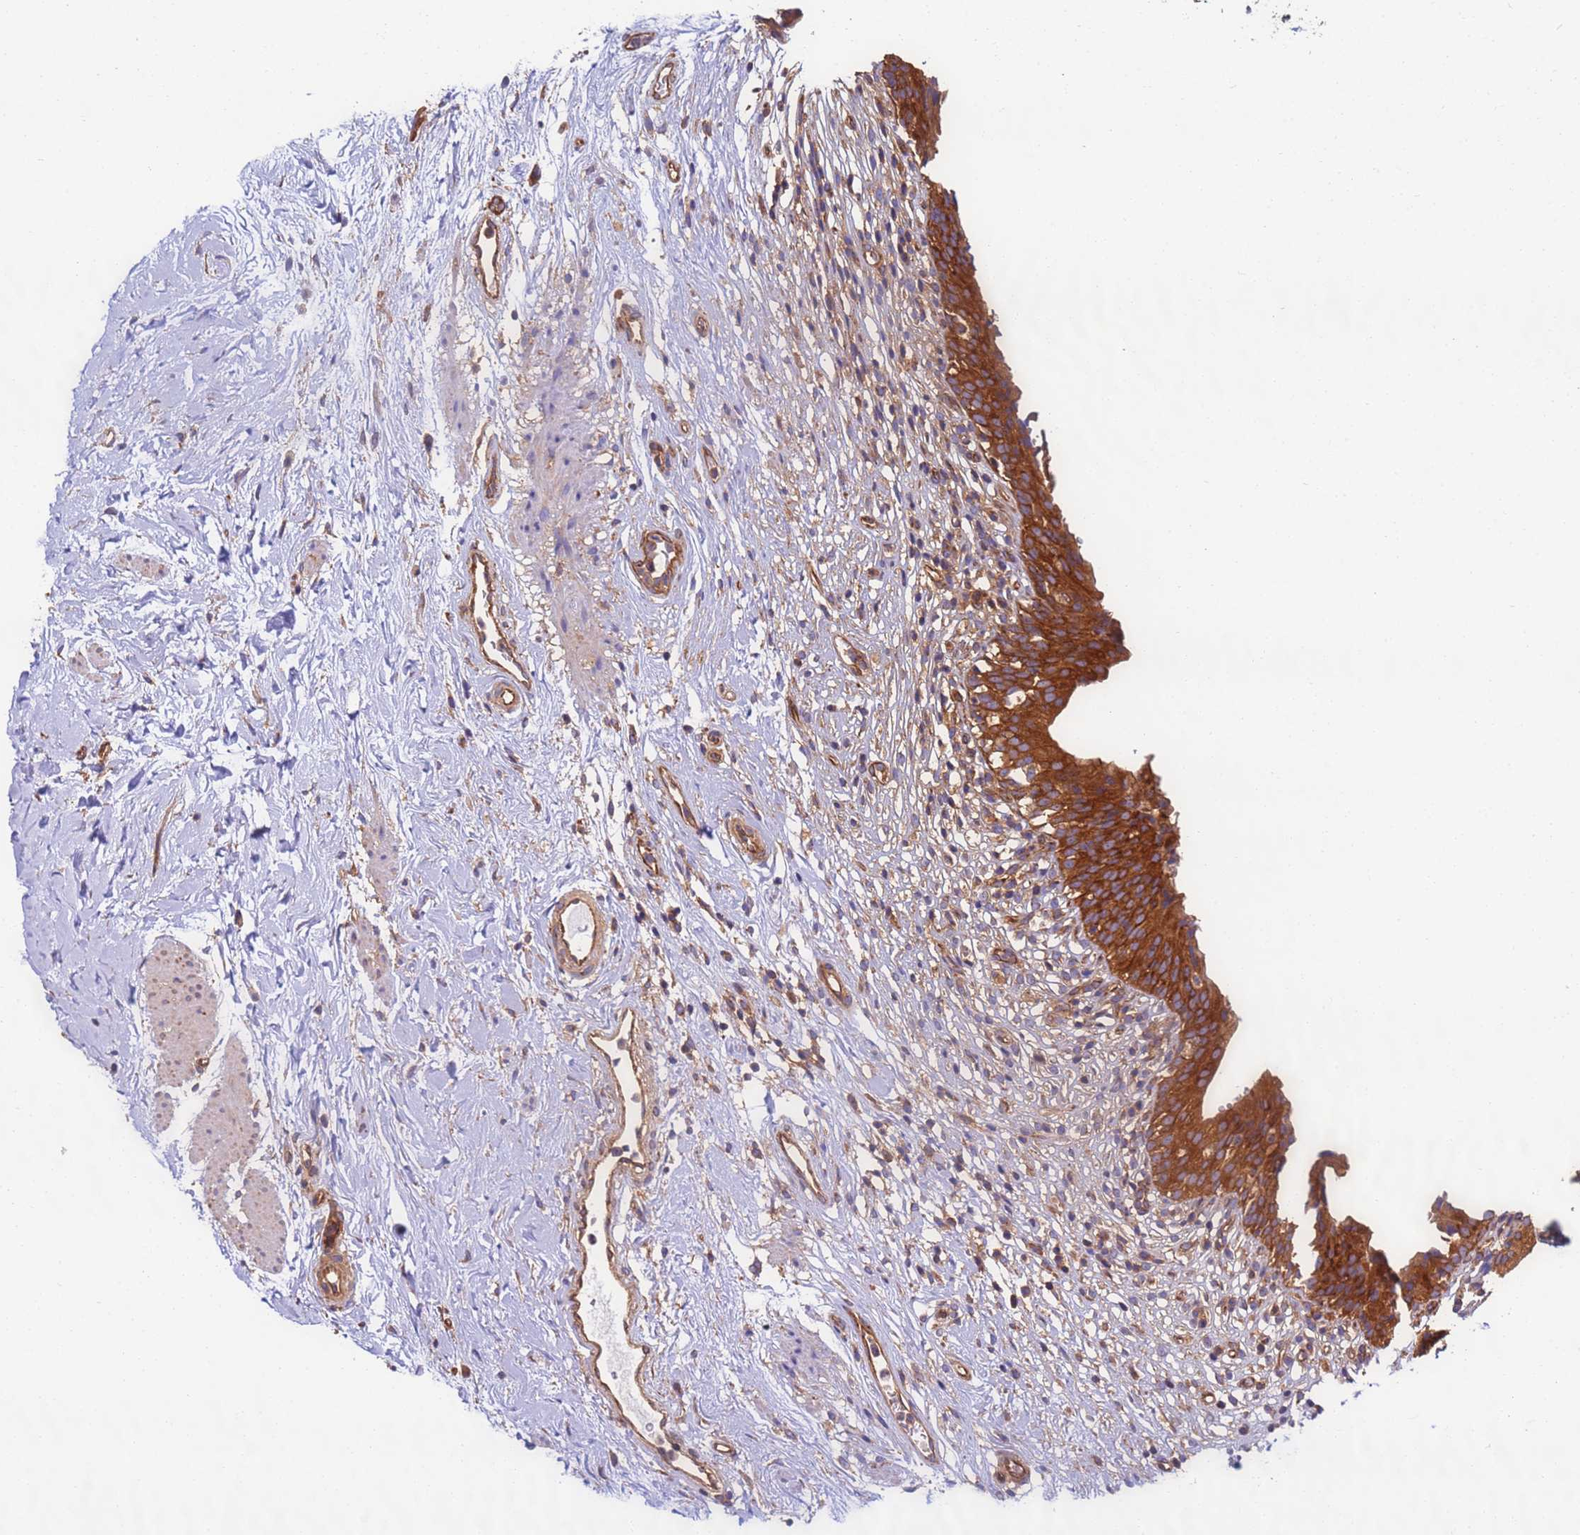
{"staining": {"intensity": "strong", "quantity": ">75%", "location": "cytoplasmic/membranous"}, "tissue": "urinary bladder", "cell_type": "Urothelial cells", "image_type": "normal", "snomed": [{"axis": "morphology", "description": "Normal tissue, NOS"}, {"axis": "morphology", "description": "Inflammation, NOS"}, {"axis": "topography", "description": "Urinary bladder"}], "caption": "Strong cytoplasmic/membranous positivity for a protein is appreciated in about >75% of urothelial cells of unremarkable urinary bladder using immunohistochemistry.", "gene": "DYNC1I2", "patient": {"sex": "male", "age": 63}}